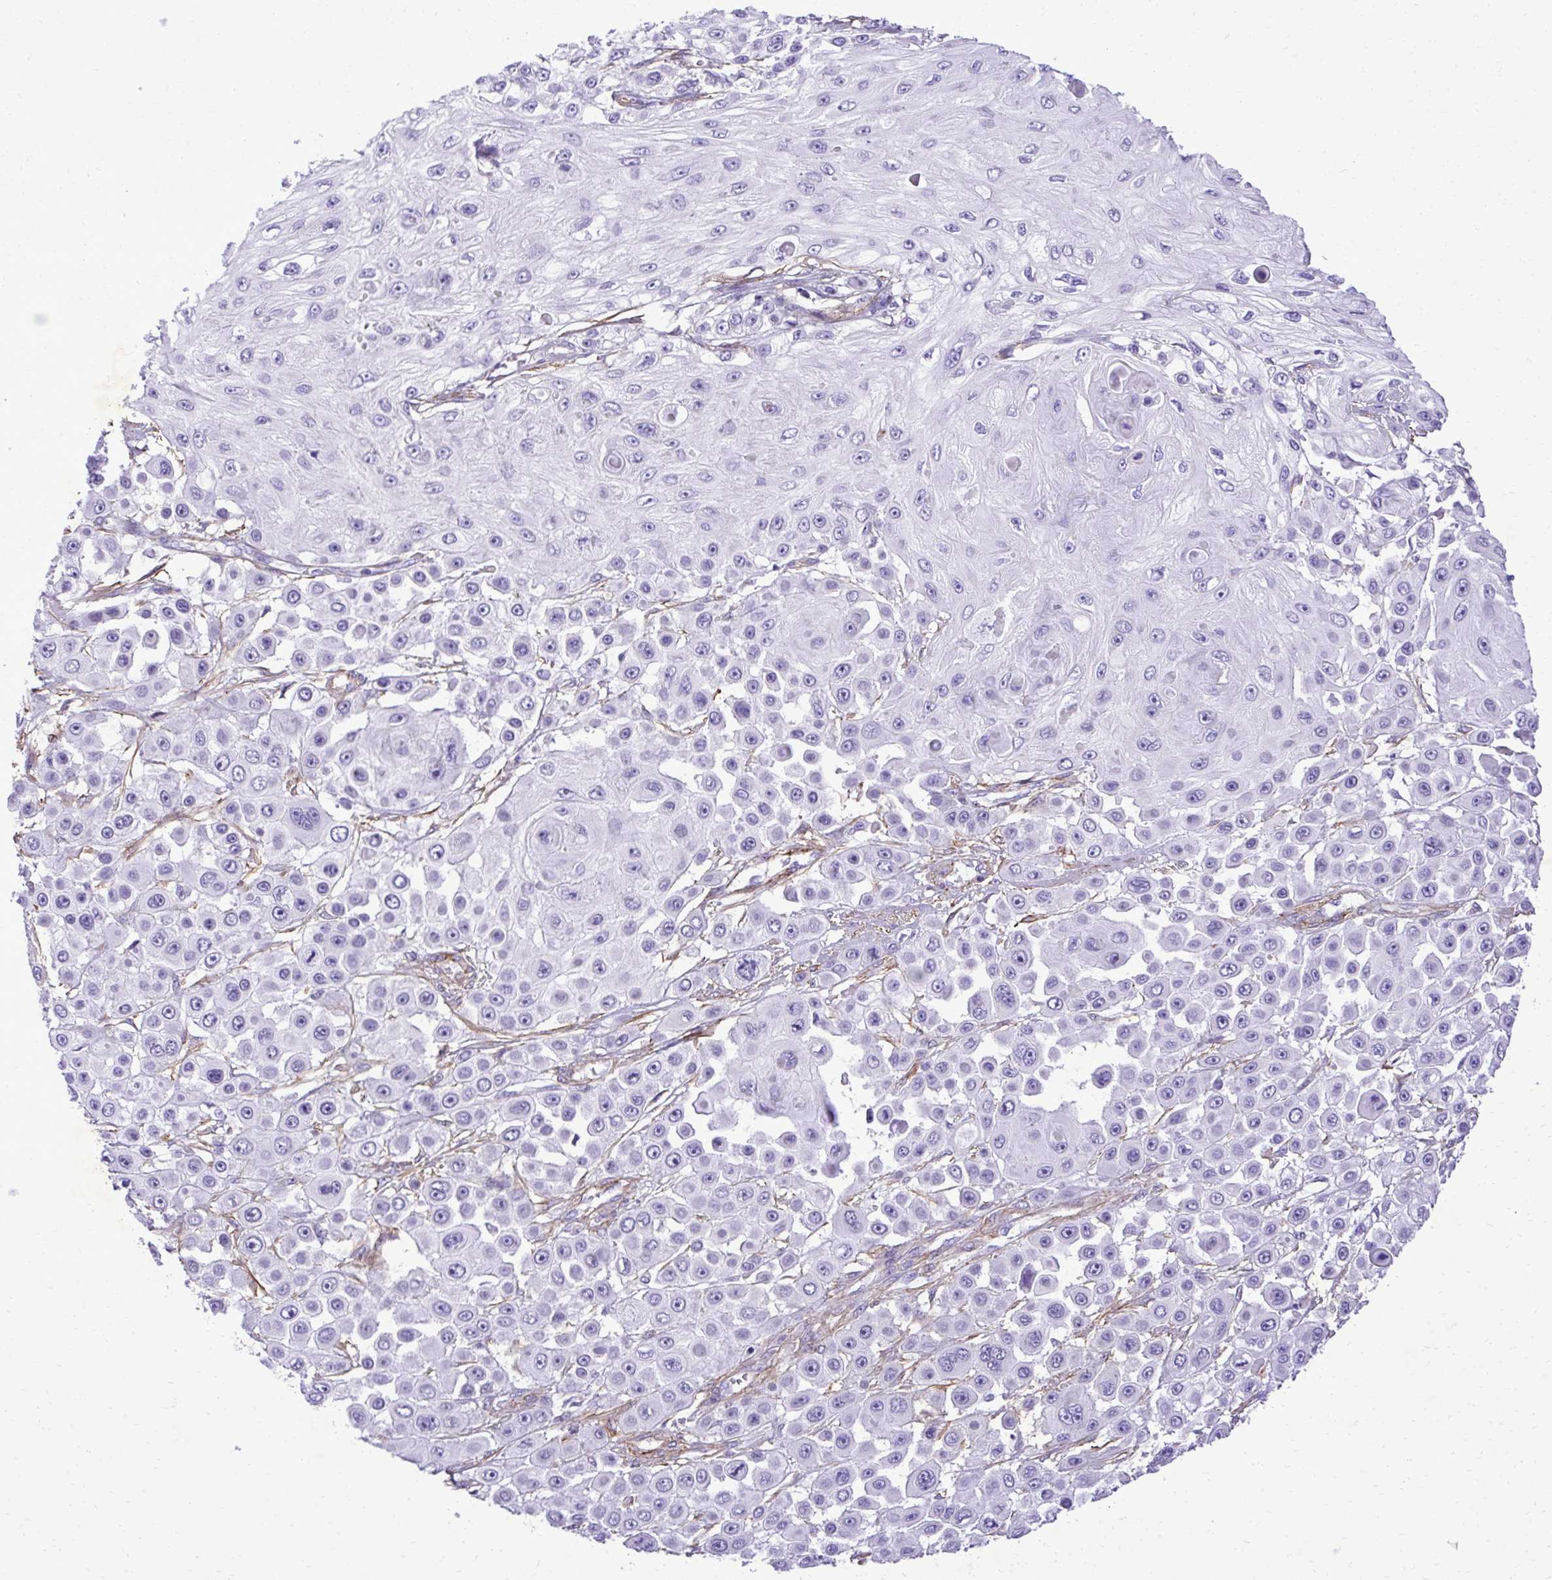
{"staining": {"intensity": "negative", "quantity": "none", "location": "none"}, "tissue": "skin cancer", "cell_type": "Tumor cells", "image_type": "cancer", "snomed": [{"axis": "morphology", "description": "Squamous cell carcinoma, NOS"}, {"axis": "topography", "description": "Skin"}], "caption": "Tumor cells show no significant protein expression in skin cancer.", "gene": "PITPNM3", "patient": {"sex": "male", "age": 67}}